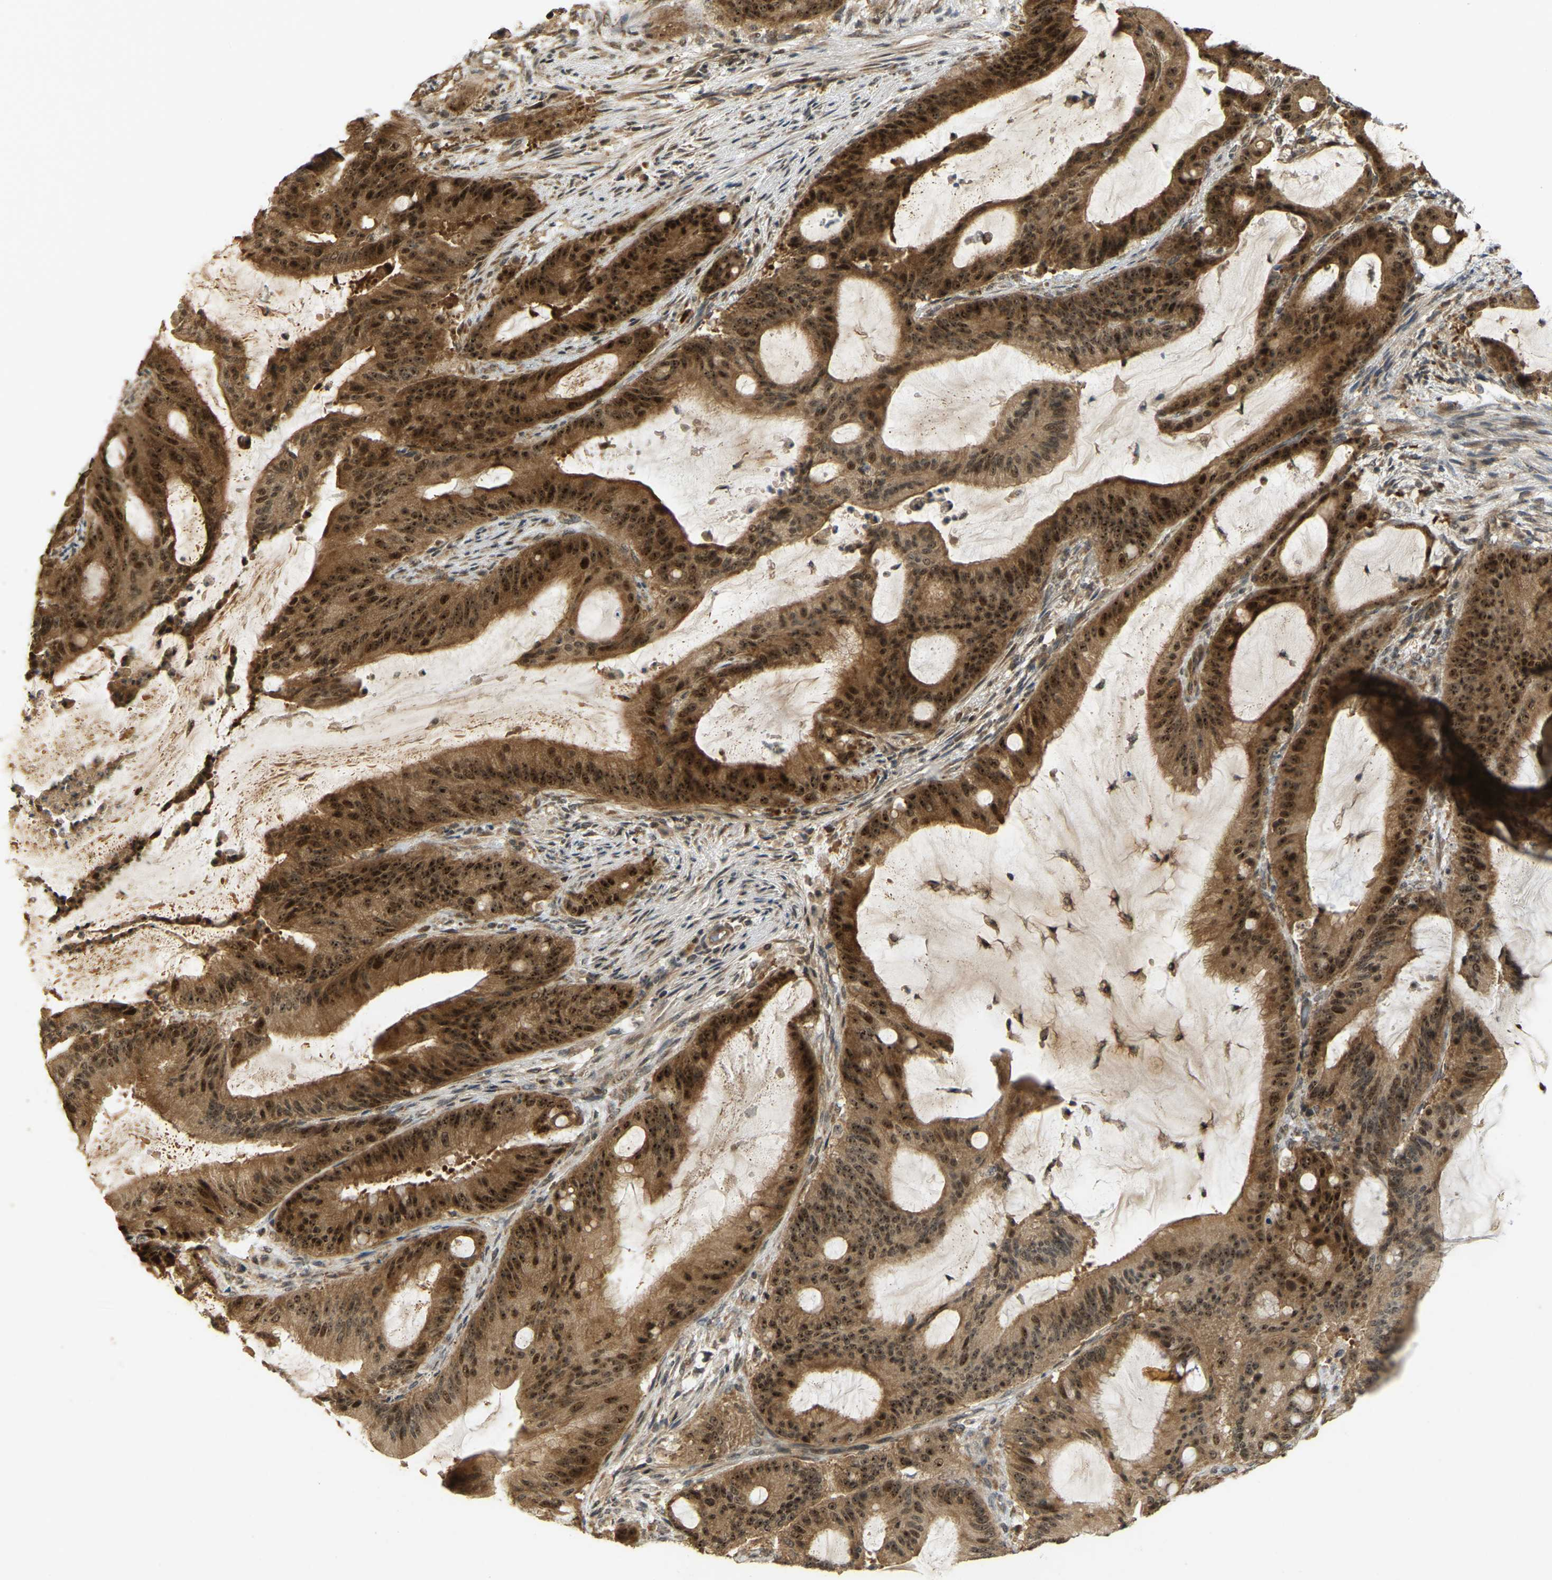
{"staining": {"intensity": "strong", "quantity": ">75%", "location": "cytoplasmic/membranous,nuclear"}, "tissue": "liver cancer", "cell_type": "Tumor cells", "image_type": "cancer", "snomed": [{"axis": "morphology", "description": "Normal tissue, NOS"}, {"axis": "morphology", "description": "Cholangiocarcinoma"}, {"axis": "topography", "description": "Liver"}, {"axis": "topography", "description": "Peripheral nerve tissue"}], "caption": "The image shows a brown stain indicating the presence of a protein in the cytoplasmic/membranous and nuclear of tumor cells in liver cholangiocarcinoma.", "gene": "BRF2", "patient": {"sex": "female", "age": 73}}